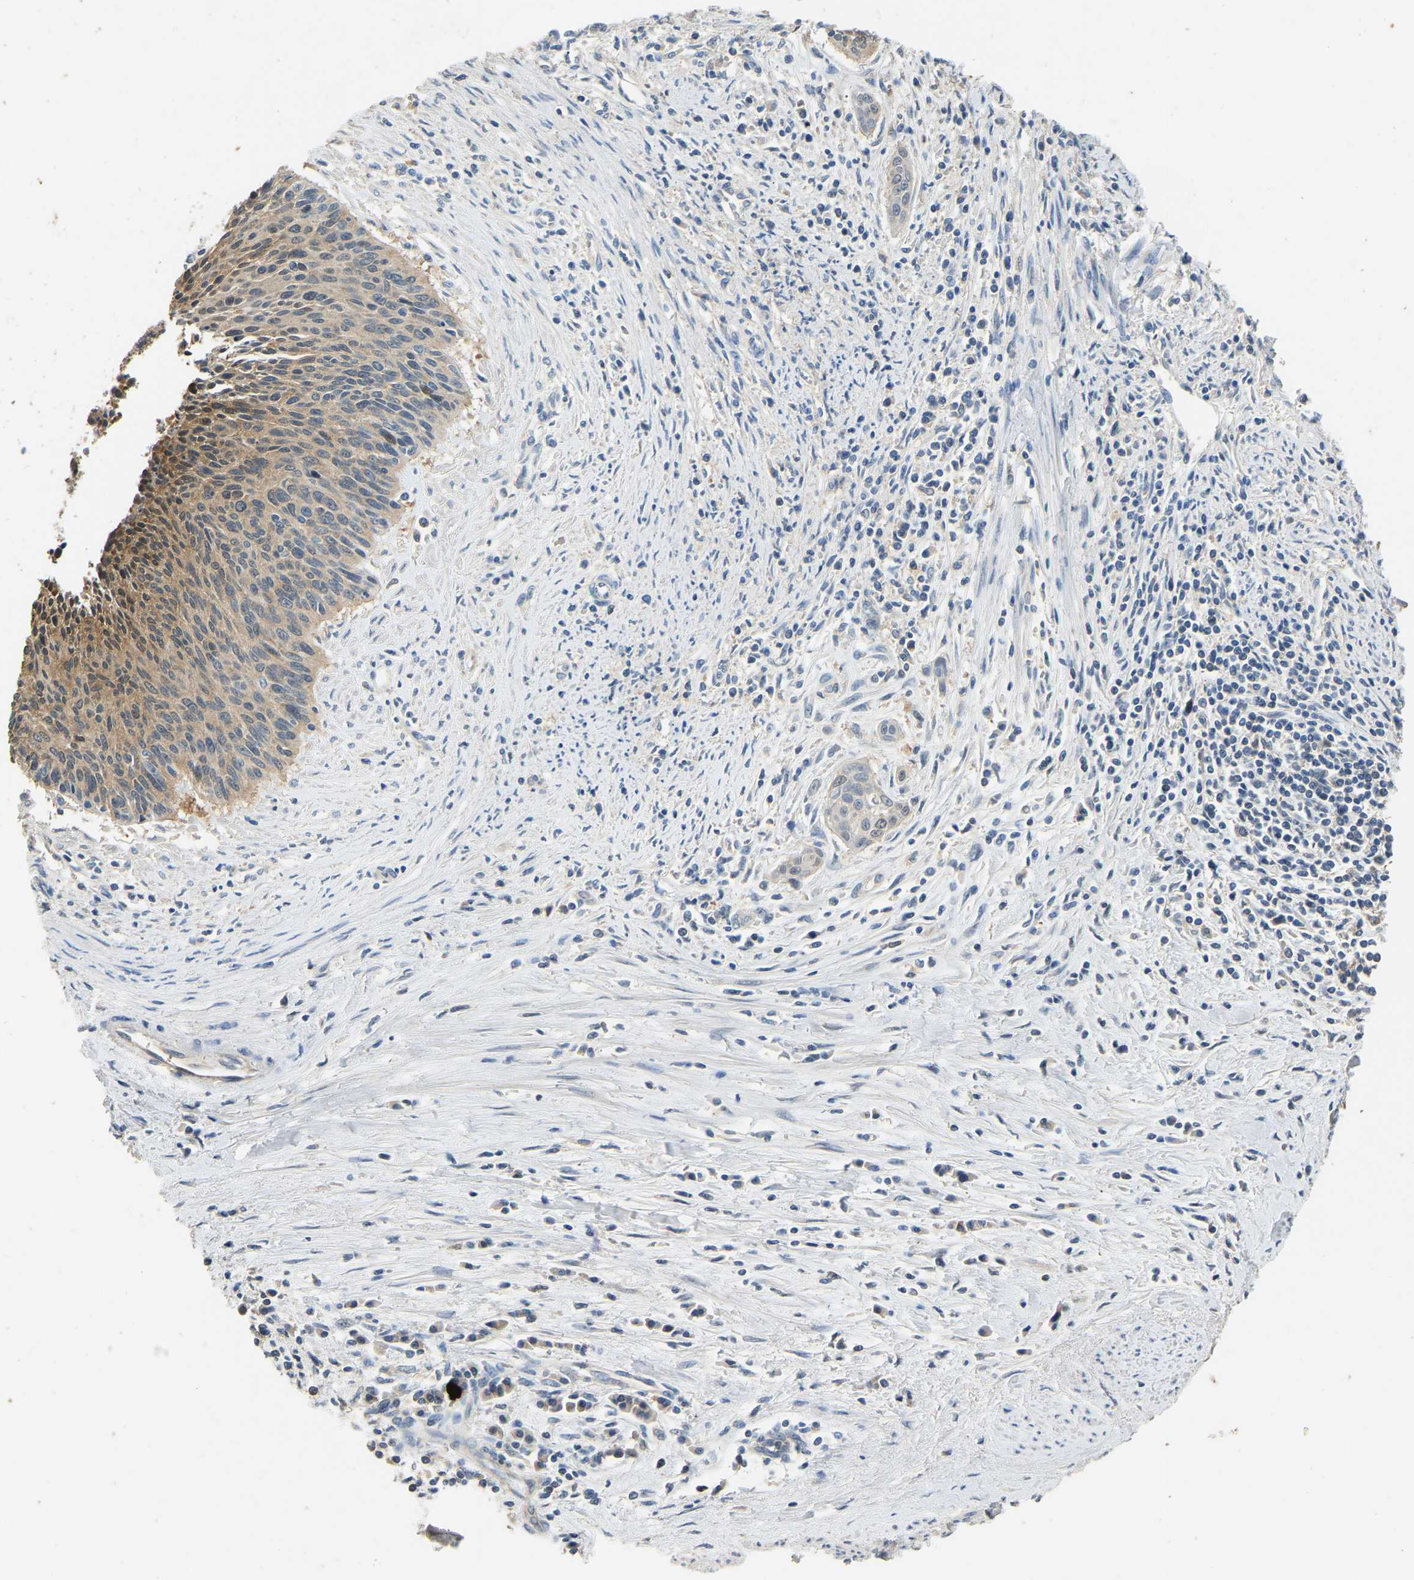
{"staining": {"intensity": "moderate", "quantity": ">75%", "location": "cytoplasmic/membranous"}, "tissue": "cervical cancer", "cell_type": "Tumor cells", "image_type": "cancer", "snomed": [{"axis": "morphology", "description": "Squamous cell carcinoma, NOS"}, {"axis": "topography", "description": "Cervix"}], "caption": "A medium amount of moderate cytoplasmic/membranous expression is identified in about >75% of tumor cells in squamous cell carcinoma (cervical) tissue. Nuclei are stained in blue.", "gene": "TUFM", "patient": {"sex": "female", "age": 55}}